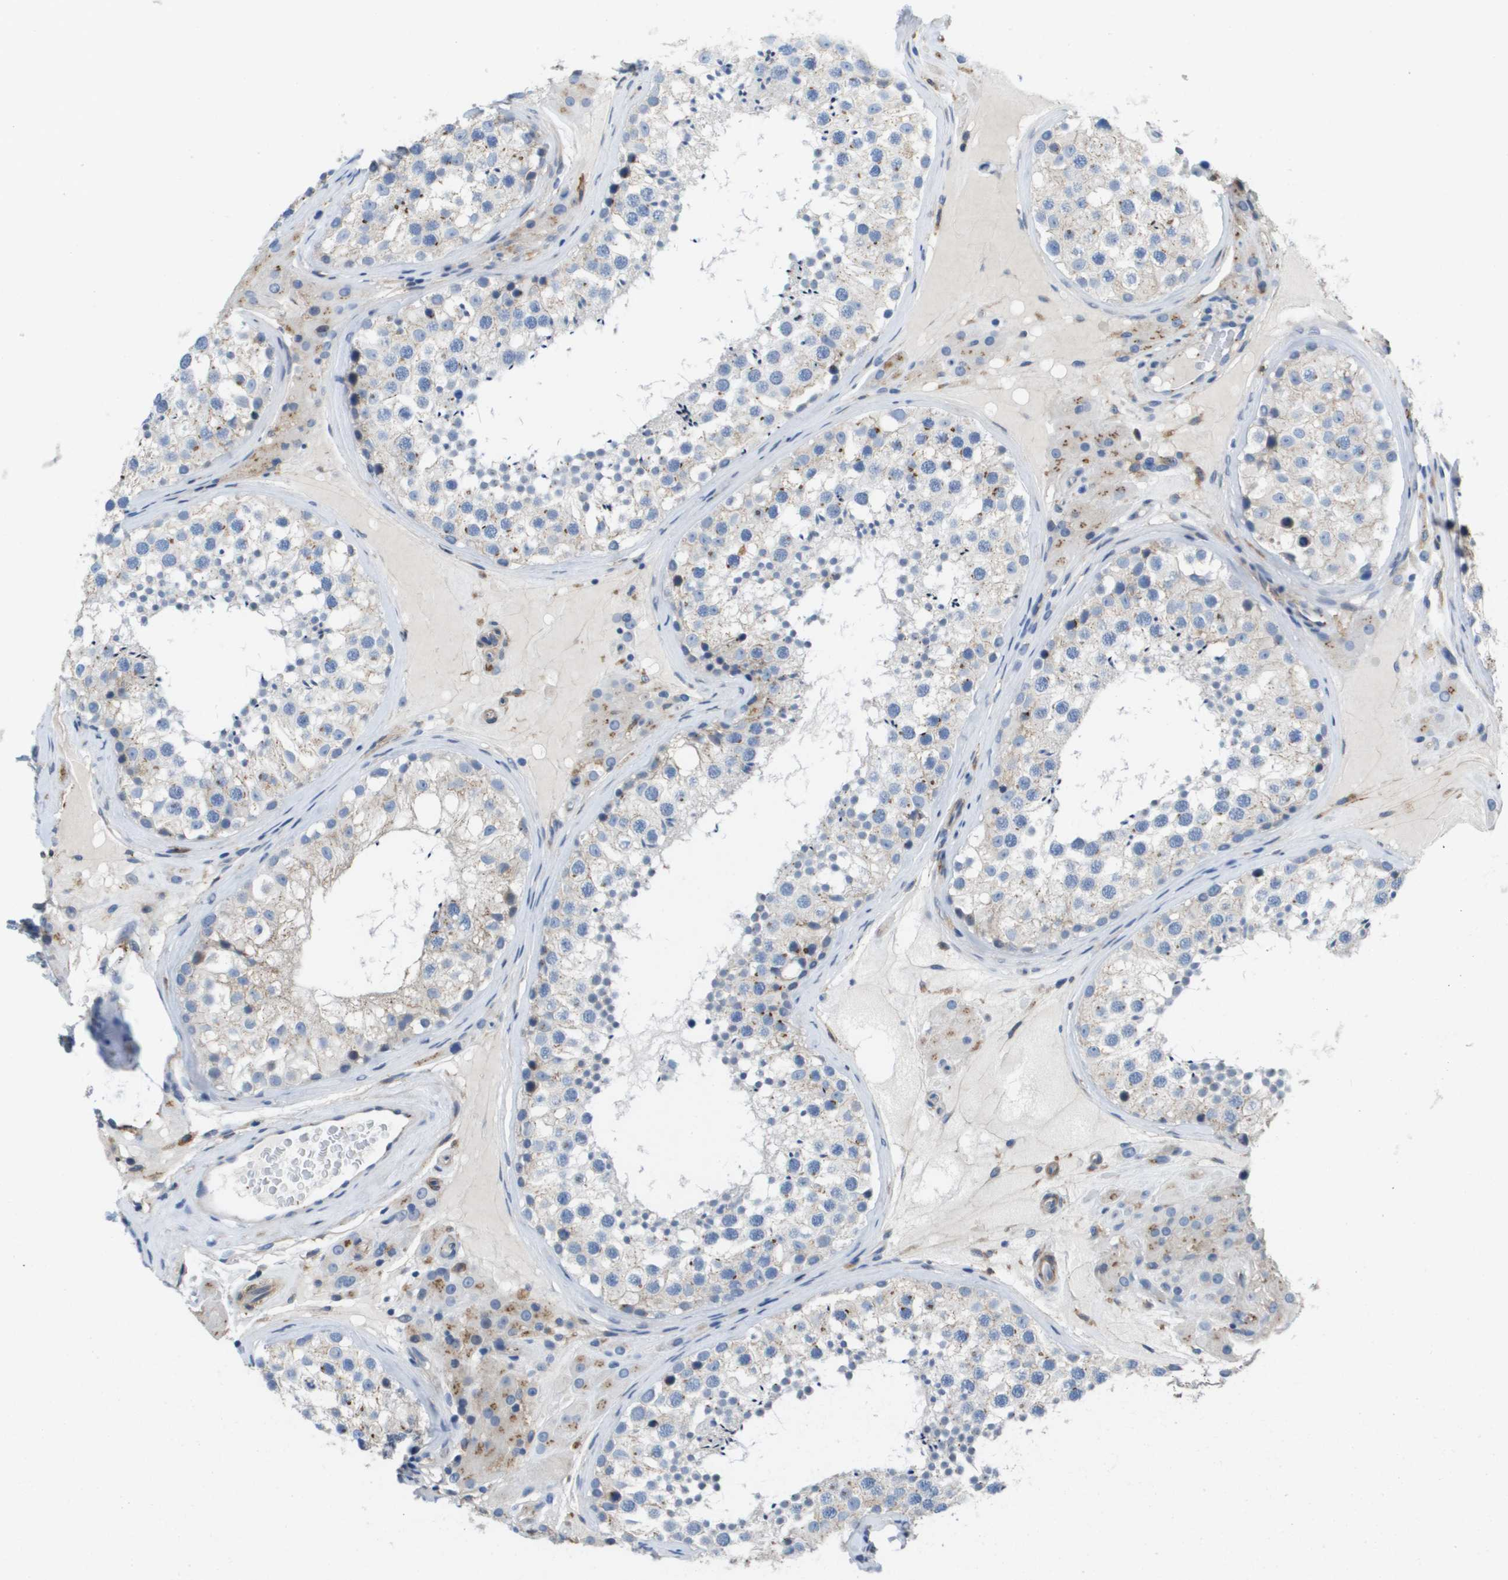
{"staining": {"intensity": "weak", "quantity": "<25%", "location": "cytoplasmic/membranous"}, "tissue": "testis", "cell_type": "Cells in seminiferous ducts", "image_type": "normal", "snomed": [{"axis": "morphology", "description": "Normal tissue, NOS"}, {"axis": "topography", "description": "Testis"}], "caption": "Immunohistochemistry image of normal human testis stained for a protein (brown), which demonstrates no positivity in cells in seminiferous ducts. Nuclei are stained in blue.", "gene": "SLC37A2", "patient": {"sex": "male", "age": 46}}